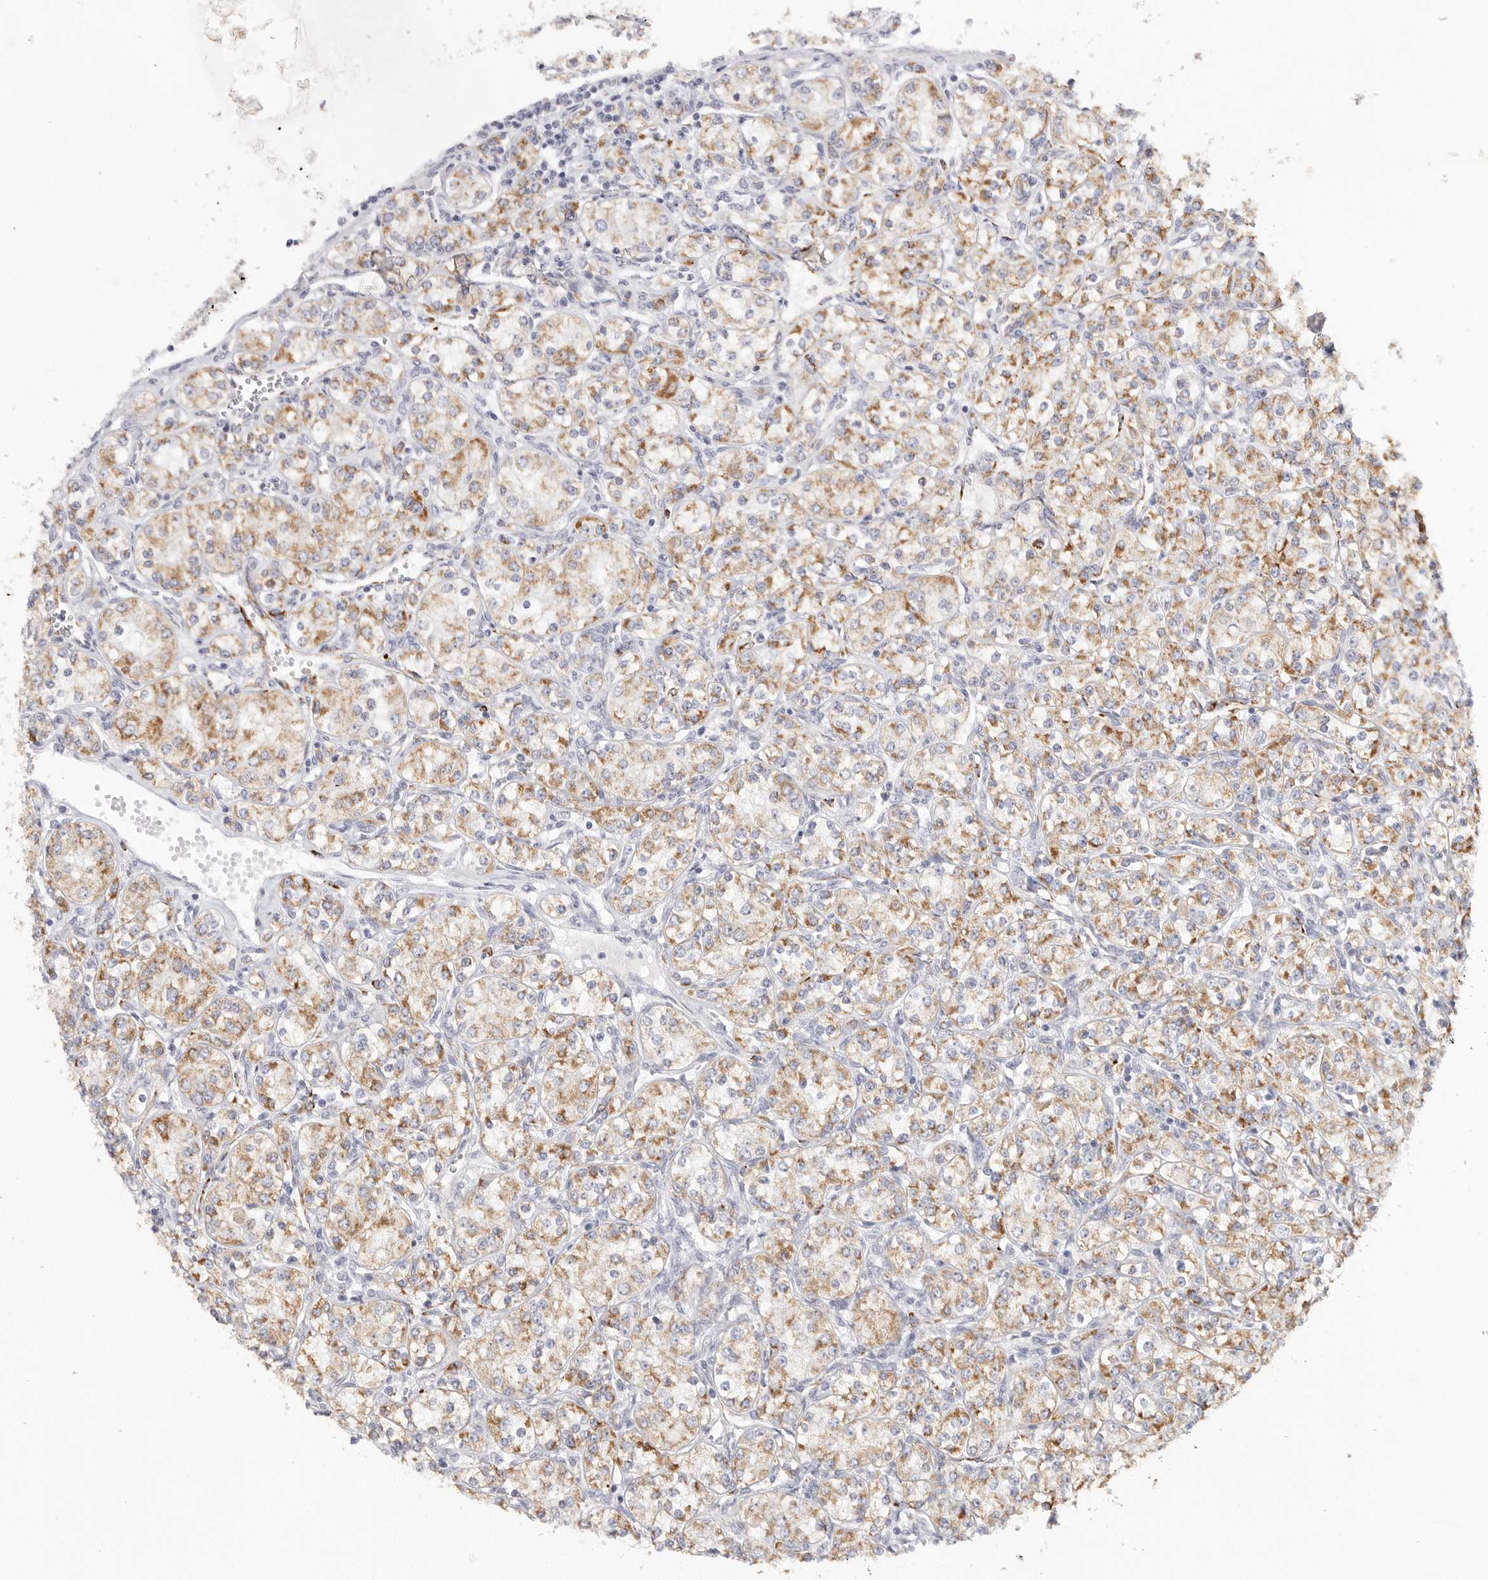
{"staining": {"intensity": "moderate", "quantity": ">75%", "location": "cytoplasmic/membranous"}, "tissue": "renal cancer", "cell_type": "Tumor cells", "image_type": "cancer", "snomed": [{"axis": "morphology", "description": "Adenocarcinoma, NOS"}, {"axis": "topography", "description": "Kidney"}], "caption": "Human renal adenocarcinoma stained with a protein marker exhibits moderate staining in tumor cells.", "gene": "ELP3", "patient": {"sex": "male", "age": 77}}